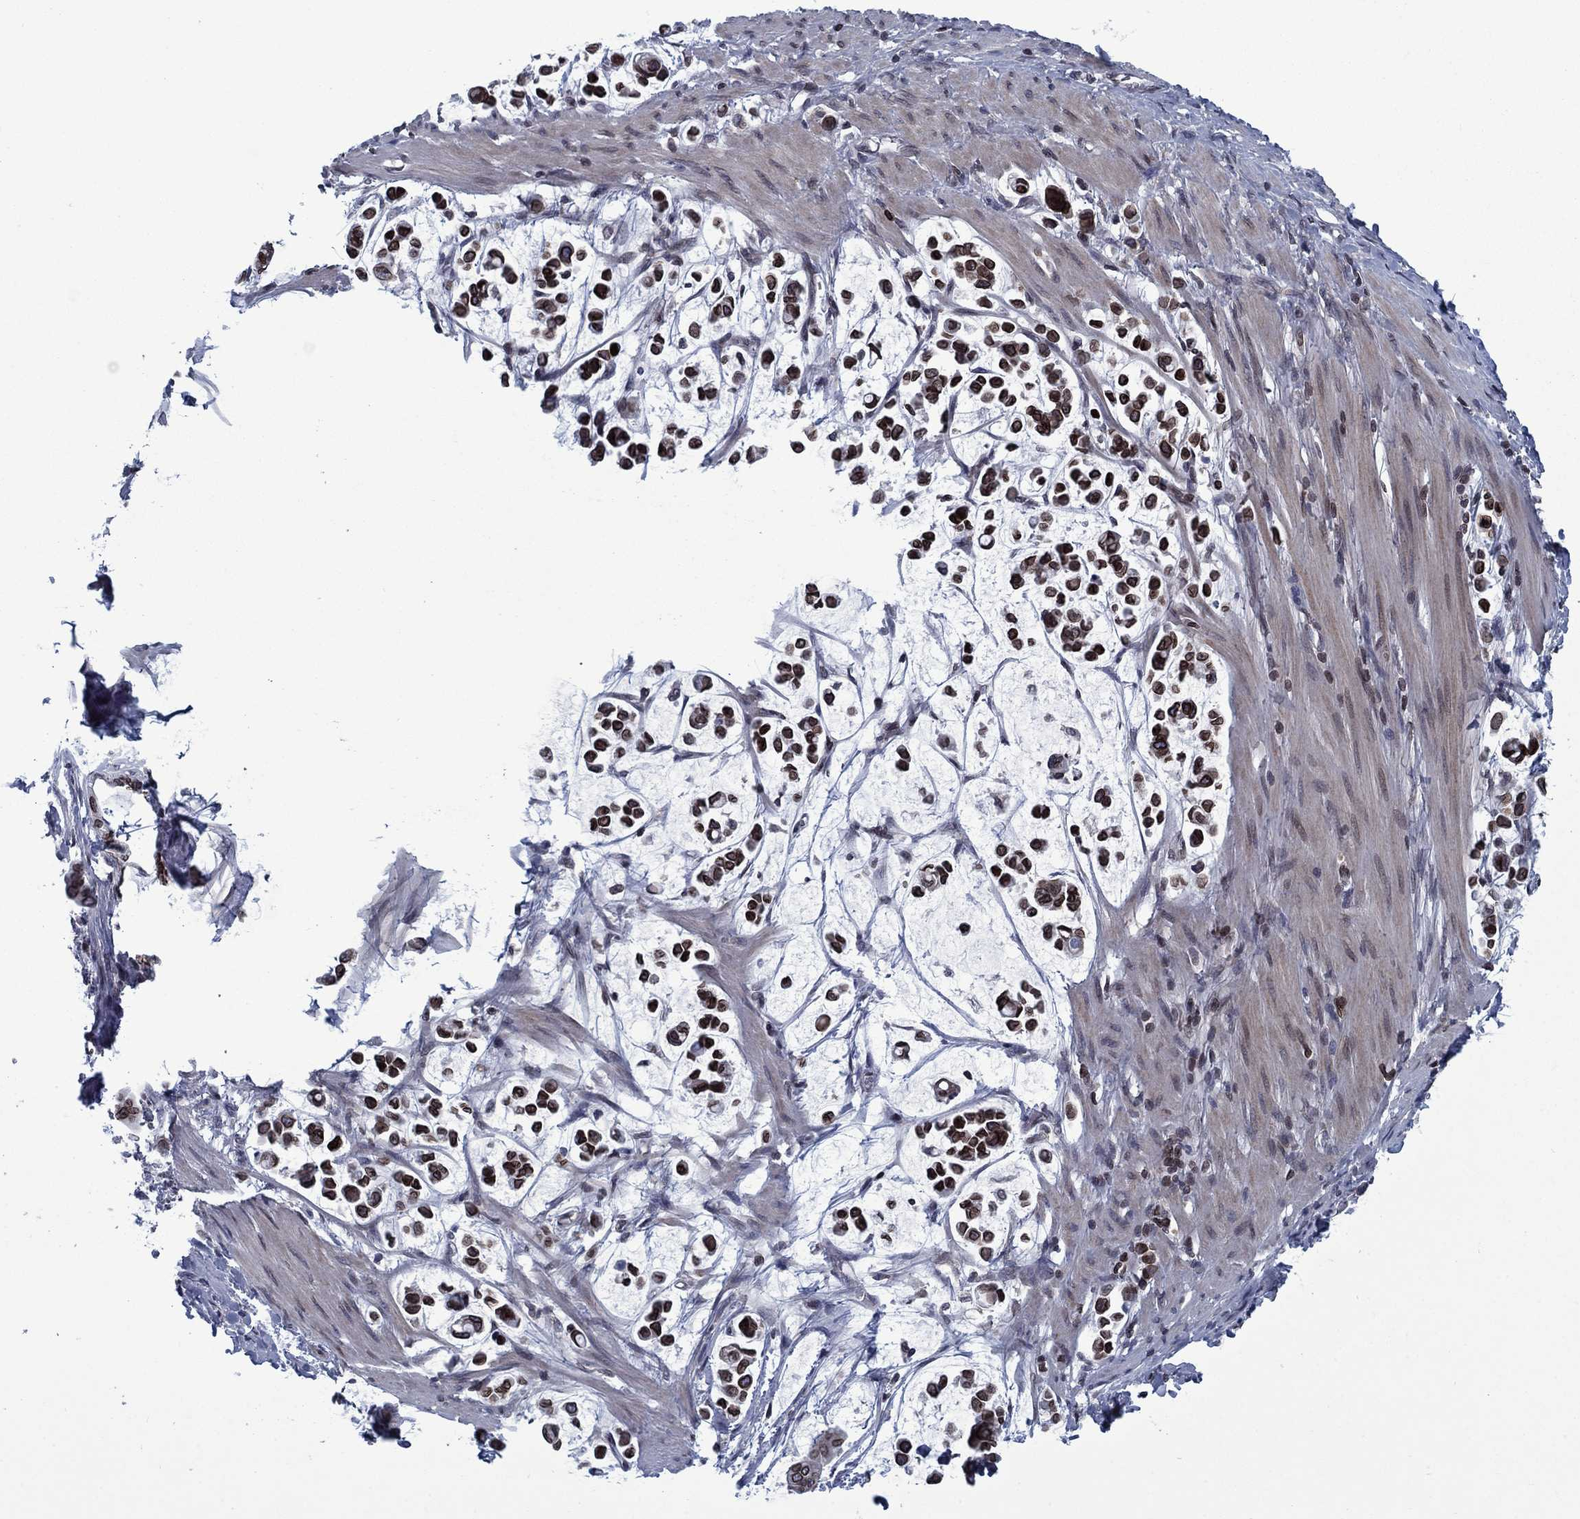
{"staining": {"intensity": "strong", "quantity": ">75%", "location": "cytoplasmic/membranous,nuclear"}, "tissue": "stomach cancer", "cell_type": "Tumor cells", "image_type": "cancer", "snomed": [{"axis": "morphology", "description": "Adenocarcinoma, NOS"}, {"axis": "topography", "description": "Stomach"}], "caption": "Protein expression analysis of adenocarcinoma (stomach) displays strong cytoplasmic/membranous and nuclear expression in about >75% of tumor cells.", "gene": "SLA", "patient": {"sex": "male", "age": 82}}